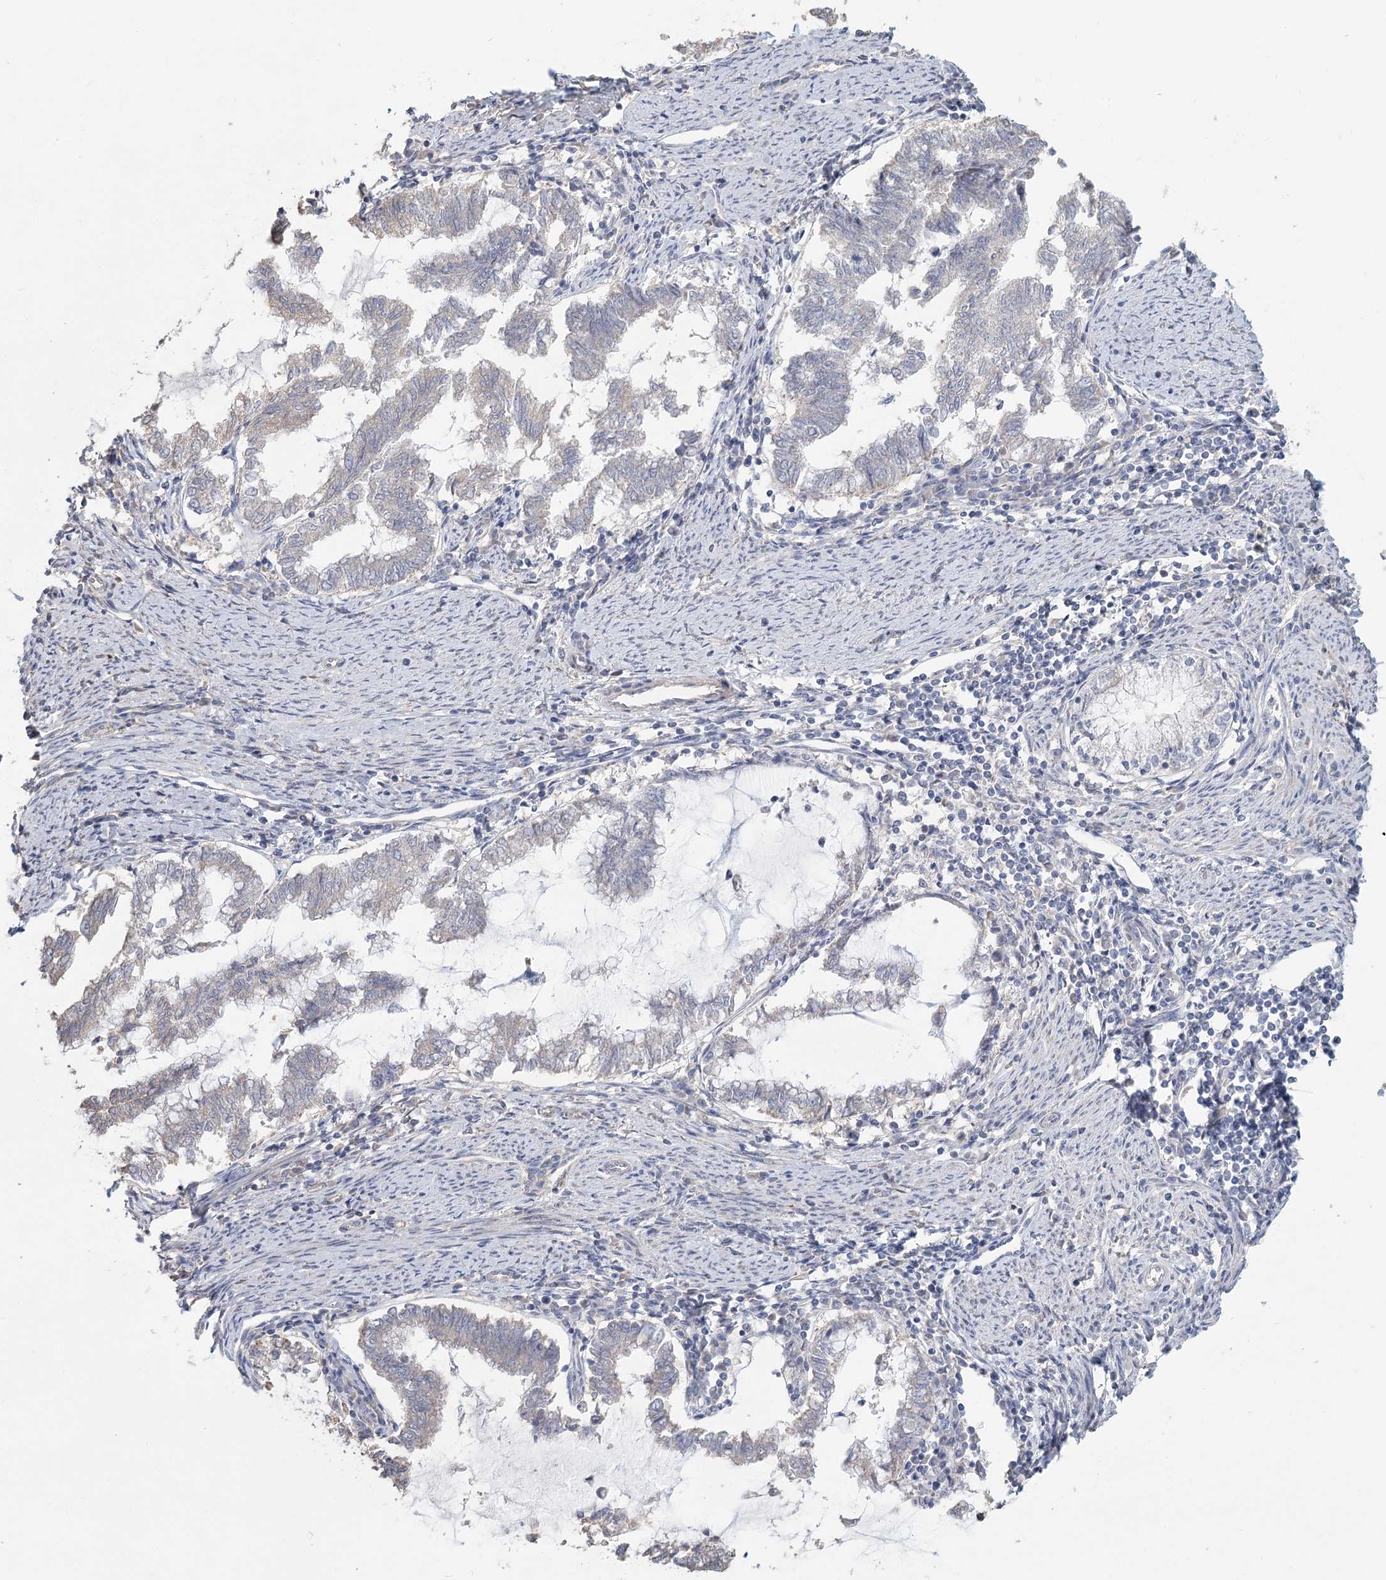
{"staining": {"intensity": "negative", "quantity": "none", "location": "none"}, "tissue": "endometrial cancer", "cell_type": "Tumor cells", "image_type": "cancer", "snomed": [{"axis": "morphology", "description": "Adenocarcinoma, NOS"}, {"axis": "topography", "description": "Endometrium"}], "caption": "This is an immunohistochemistry (IHC) micrograph of human endometrial adenocarcinoma. There is no positivity in tumor cells.", "gene": "CNTLN", "patient": {"sex": "female", "age": 79}}